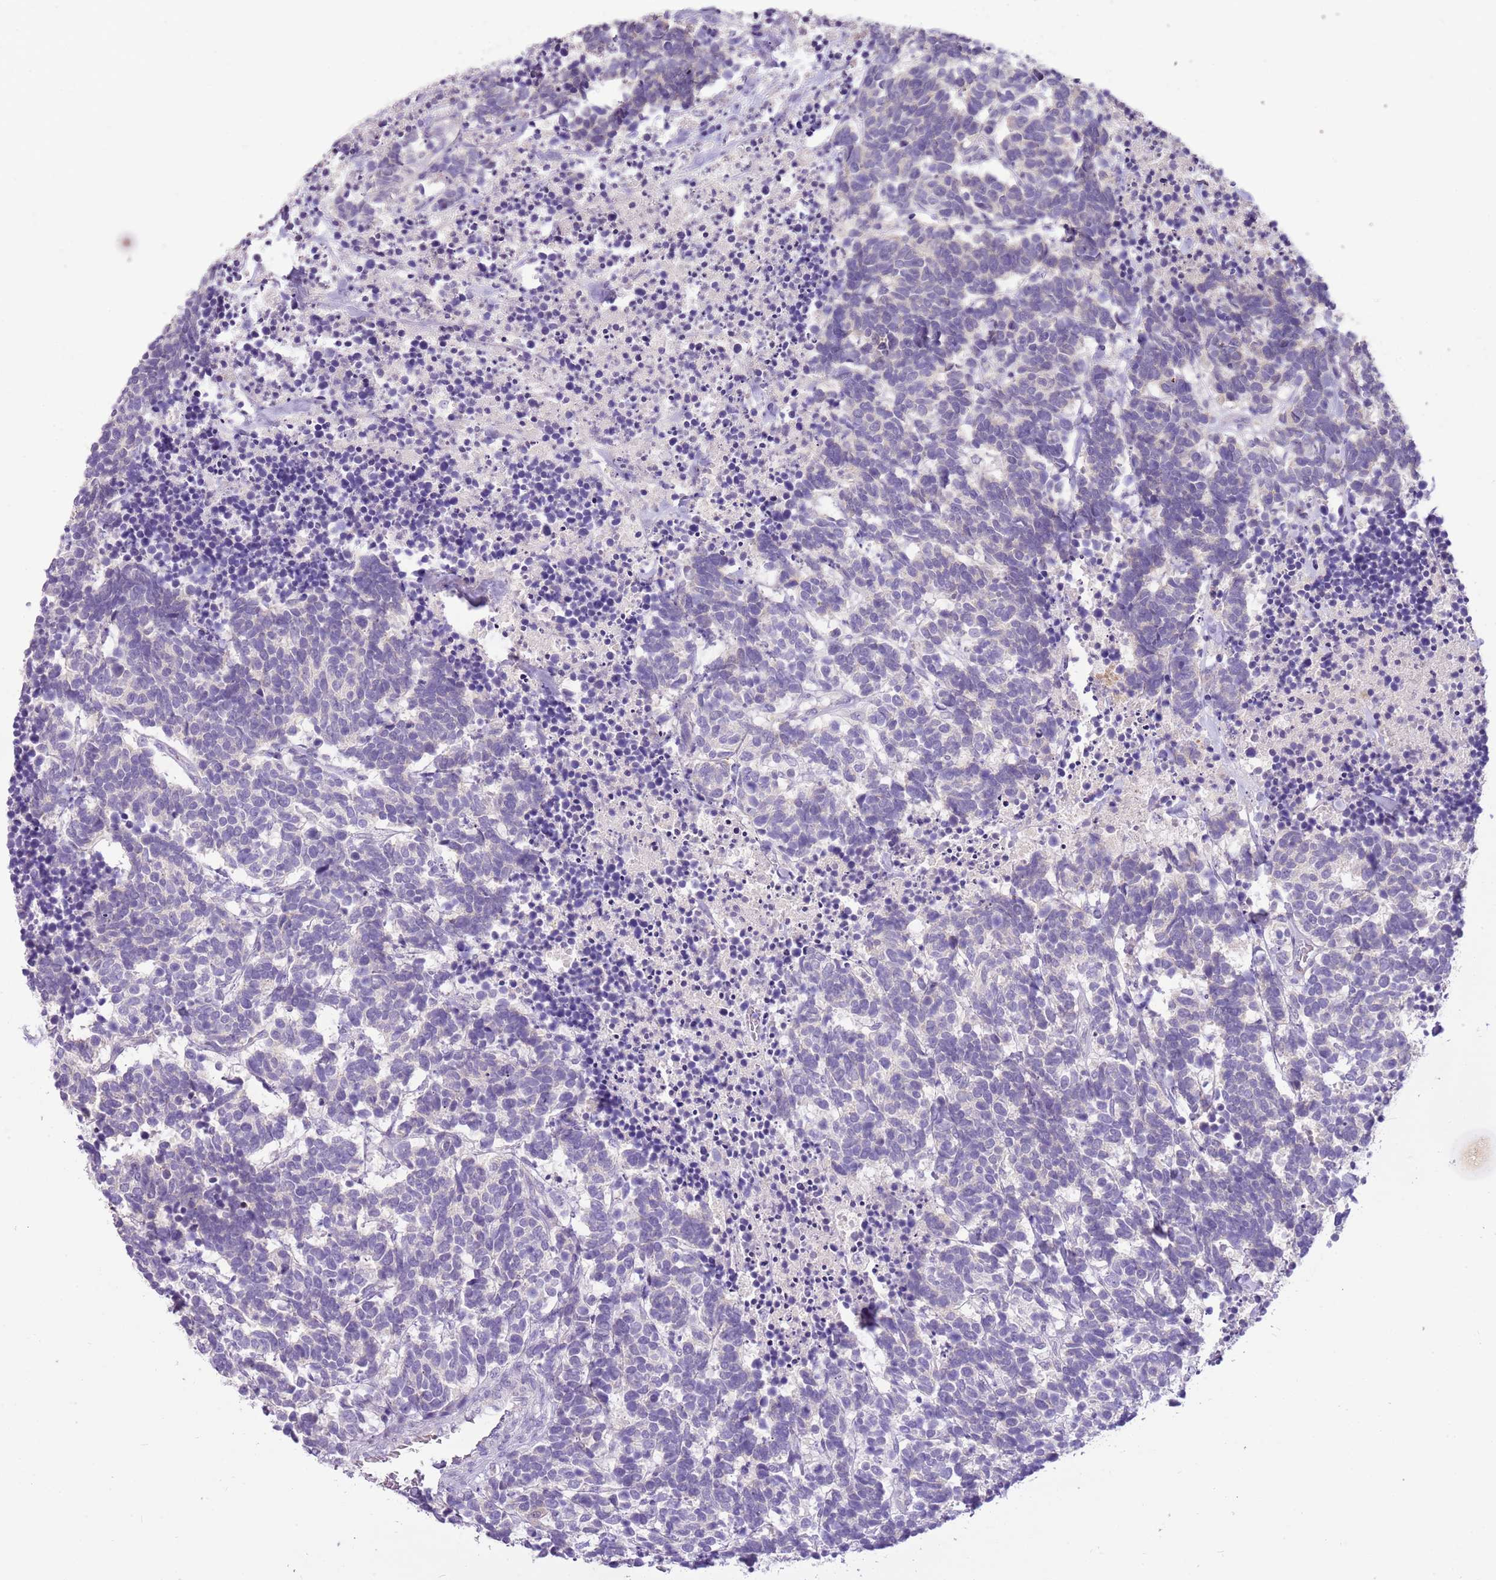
{"staining": {"intensity": "negative", "quantity": "none", "location": "none"}, "tissue": "carcinoid", "cell_type": "Tumor cells", "image_type": "cancer", "snomed": [{"axis": "morphology", "description": "Carcinoma, NOS"}, {"axis": "morphology", "description": "Carcinoid, malignant, NOS"}, {"axis": "topography", "description": "Urinary bladder"}], "caption": "IHC of human carcinoid shows no positivity in tumor cells.", "gene": "SCAMP5", "patient": {"sex": "male", "age": 57}}